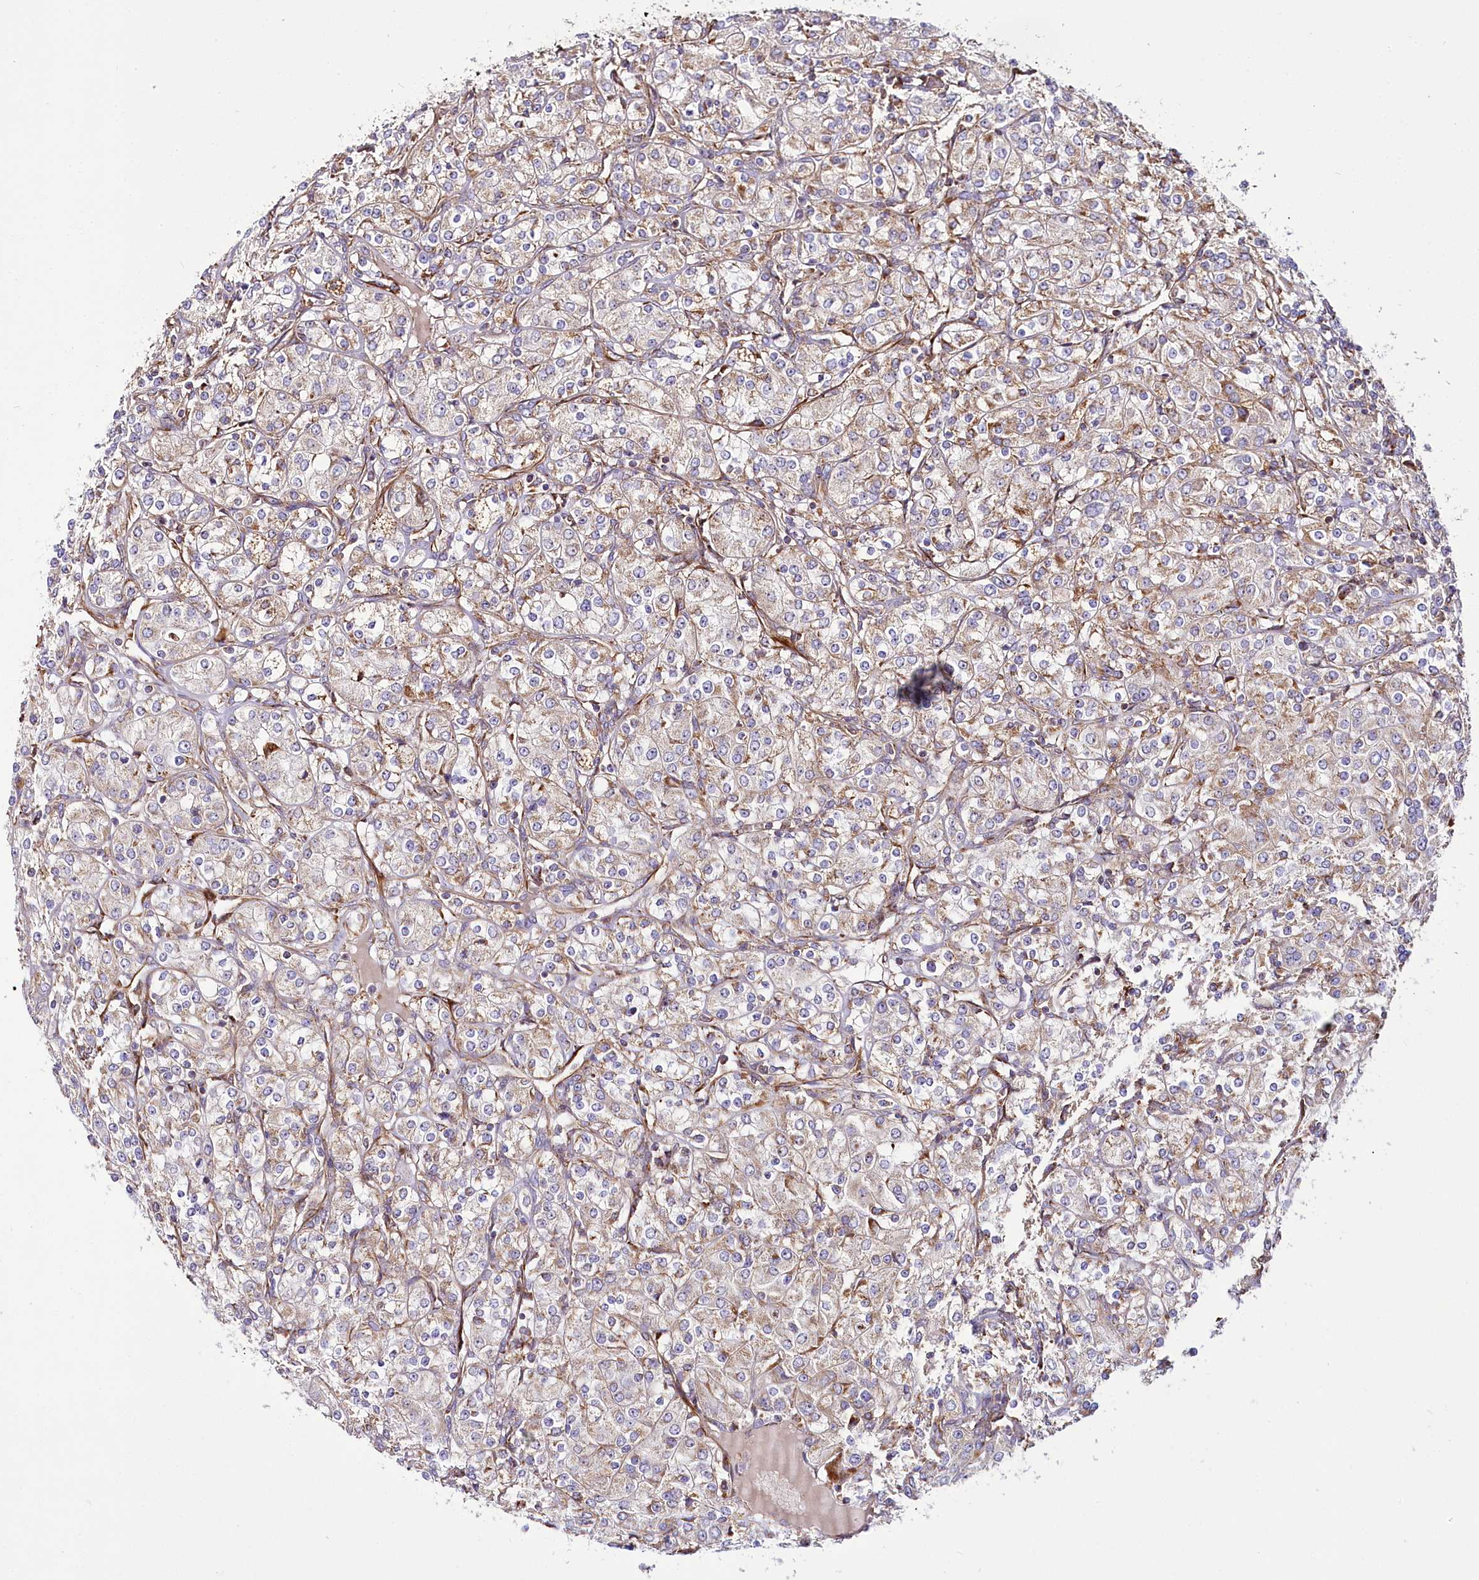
{"staining": {"intensity": "weak", "quantity": ">75%", "location": "cytoplasmic/membranous"}, "tissue": "renal cancer", "cell_type": "Tumor cells", "image_type": "cancer", "snomed": [{"axis": "morphology", "description": "Adenocarcinoma, NOS"}, {"axis": "topography", "description": "Kidney"}], "caption": "Approximately >75% of tumor cells in renal cancer (adenocarcinoma) show weak cytoplasmic/membranous protein staining as visualized by brown immunohistochemical staining.", "gene": "THUMPD3", "patient": {"sex": "male", "age": 77}}